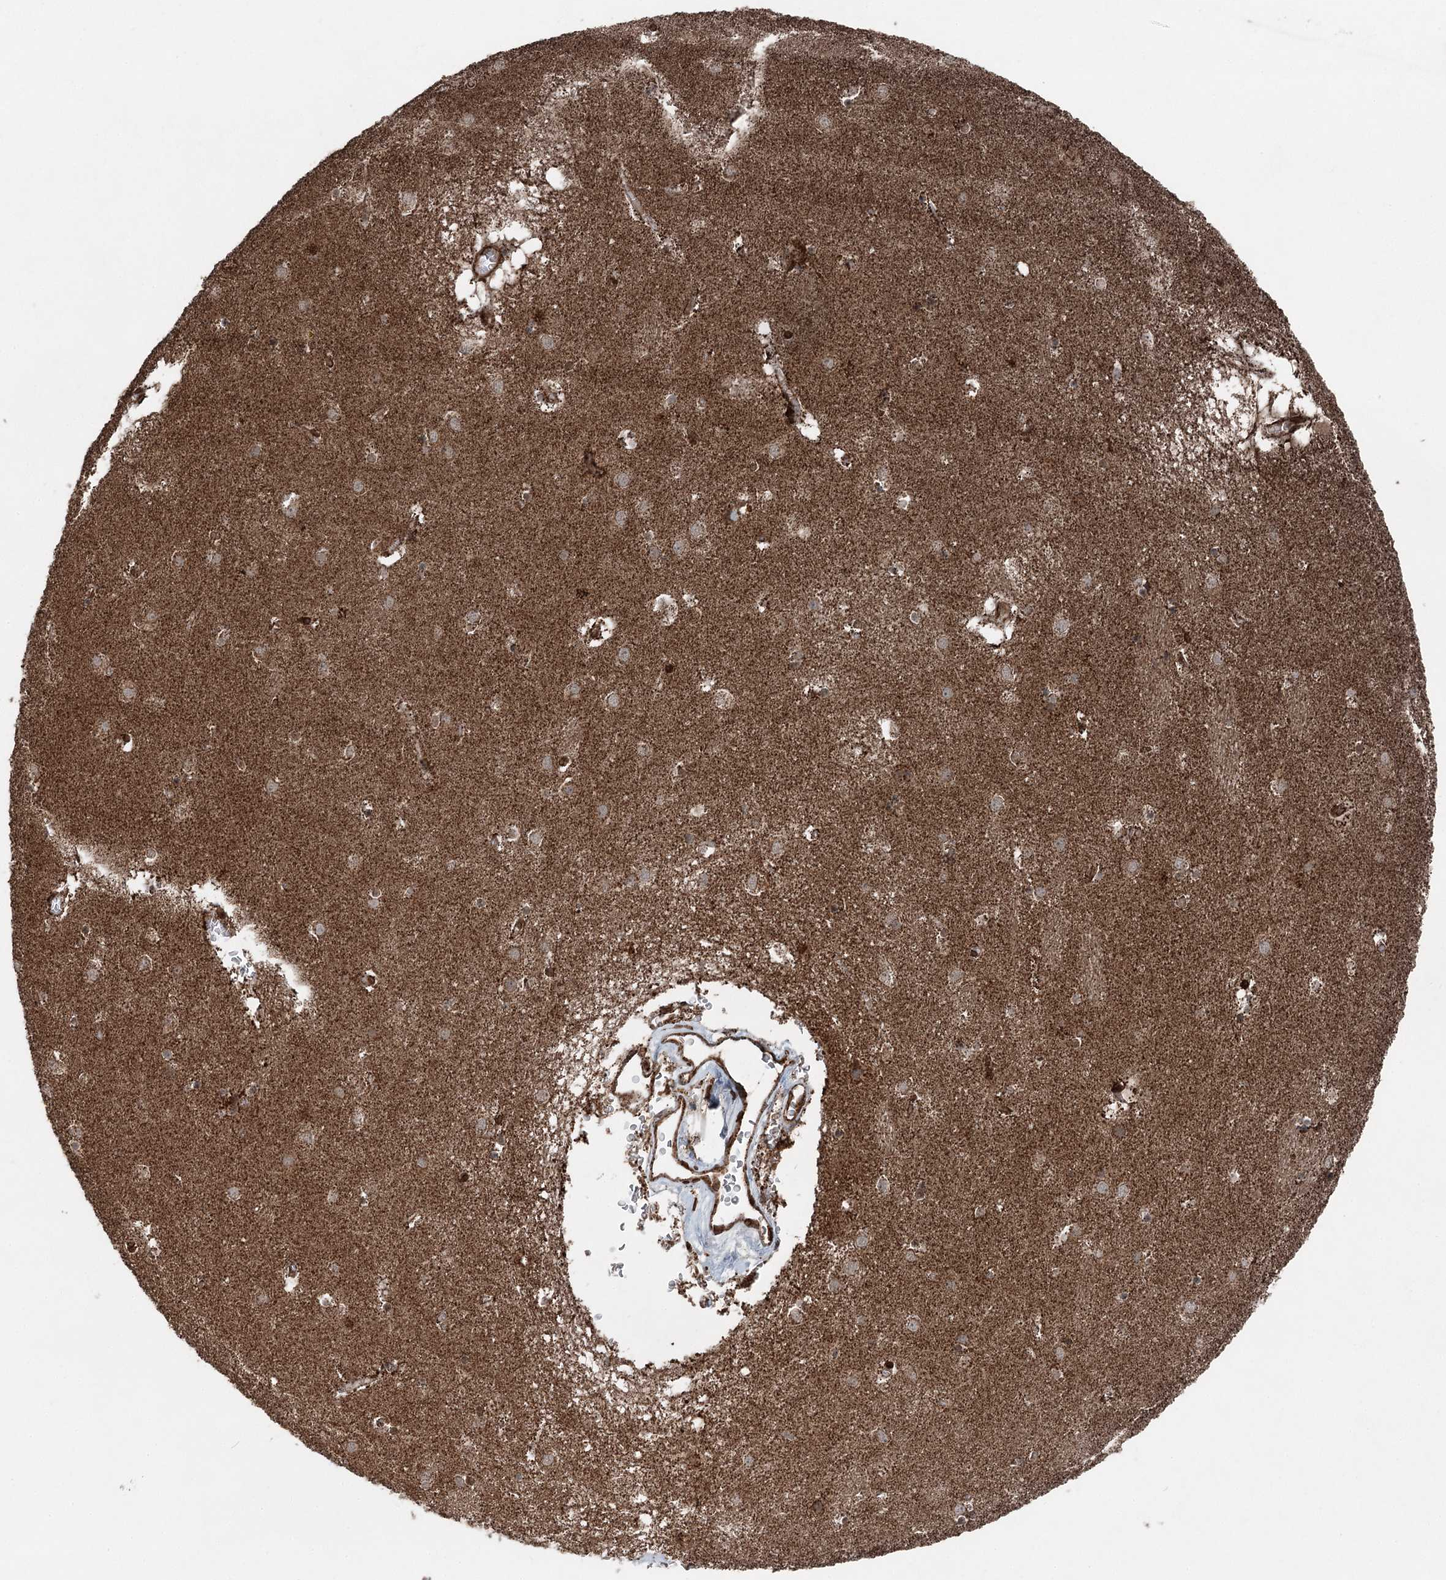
{"staining": {"intensity": "strong", "quantity": "<25%", "location": "cytoplasmic/membranous"}, "tissue": "caudate", "cell_type": "Glial cells", "image_type": "normal", "snomed": [{"axis": "morphology", "description": "Normal tissue, NOS"}, {"axis": "topography", "description": "Lateral ventricle wall"}], "caption": "Glial cells reveal medium levels of strong cytoplasmic/membranous expression in approximately <25% of cells in normal human caudate. Immunohistochemistry stains the protein in brown and the nuclei are stained blue.", "gene": "BCKDHA", "patient": {"sex": "male", "age": 70}}